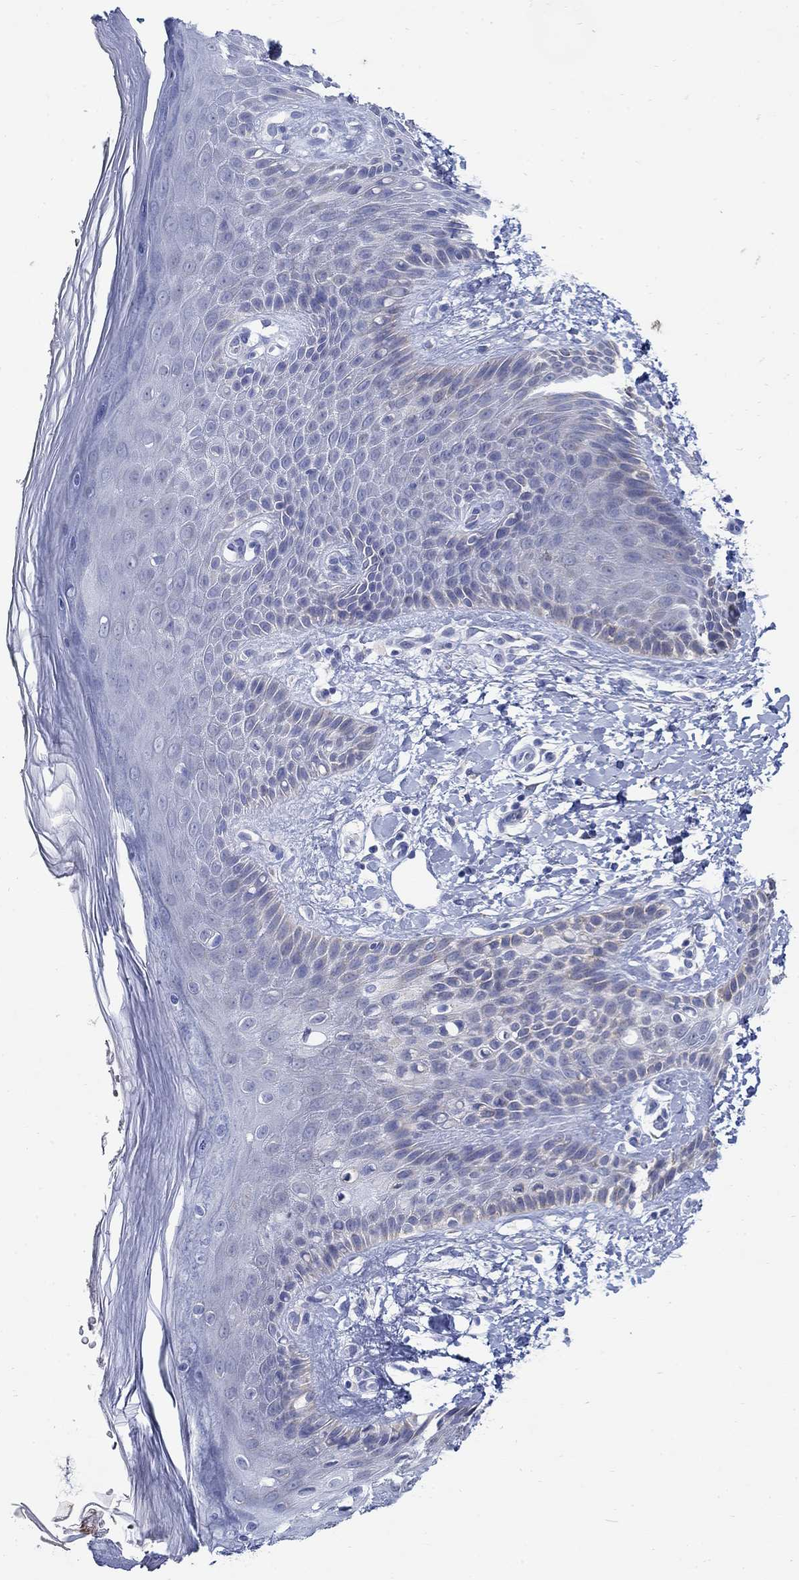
{"staining": {"intensity": "negative", "quantity": "none", "location": "none"}, "tissue": "skin", "cell_type": "Epidermal cells", "image_type": "normal", "snomed": [{"axis": "morphology", "description": "Normal tissue, NOS"}, {"axis": "topography", "description": "Anal"}], "caption": "Micrograph shows no protein staining in epidermal cells of normal skin.", "gene": "ZDHHC14", "patient": {"sex": "male", "age": 36}}